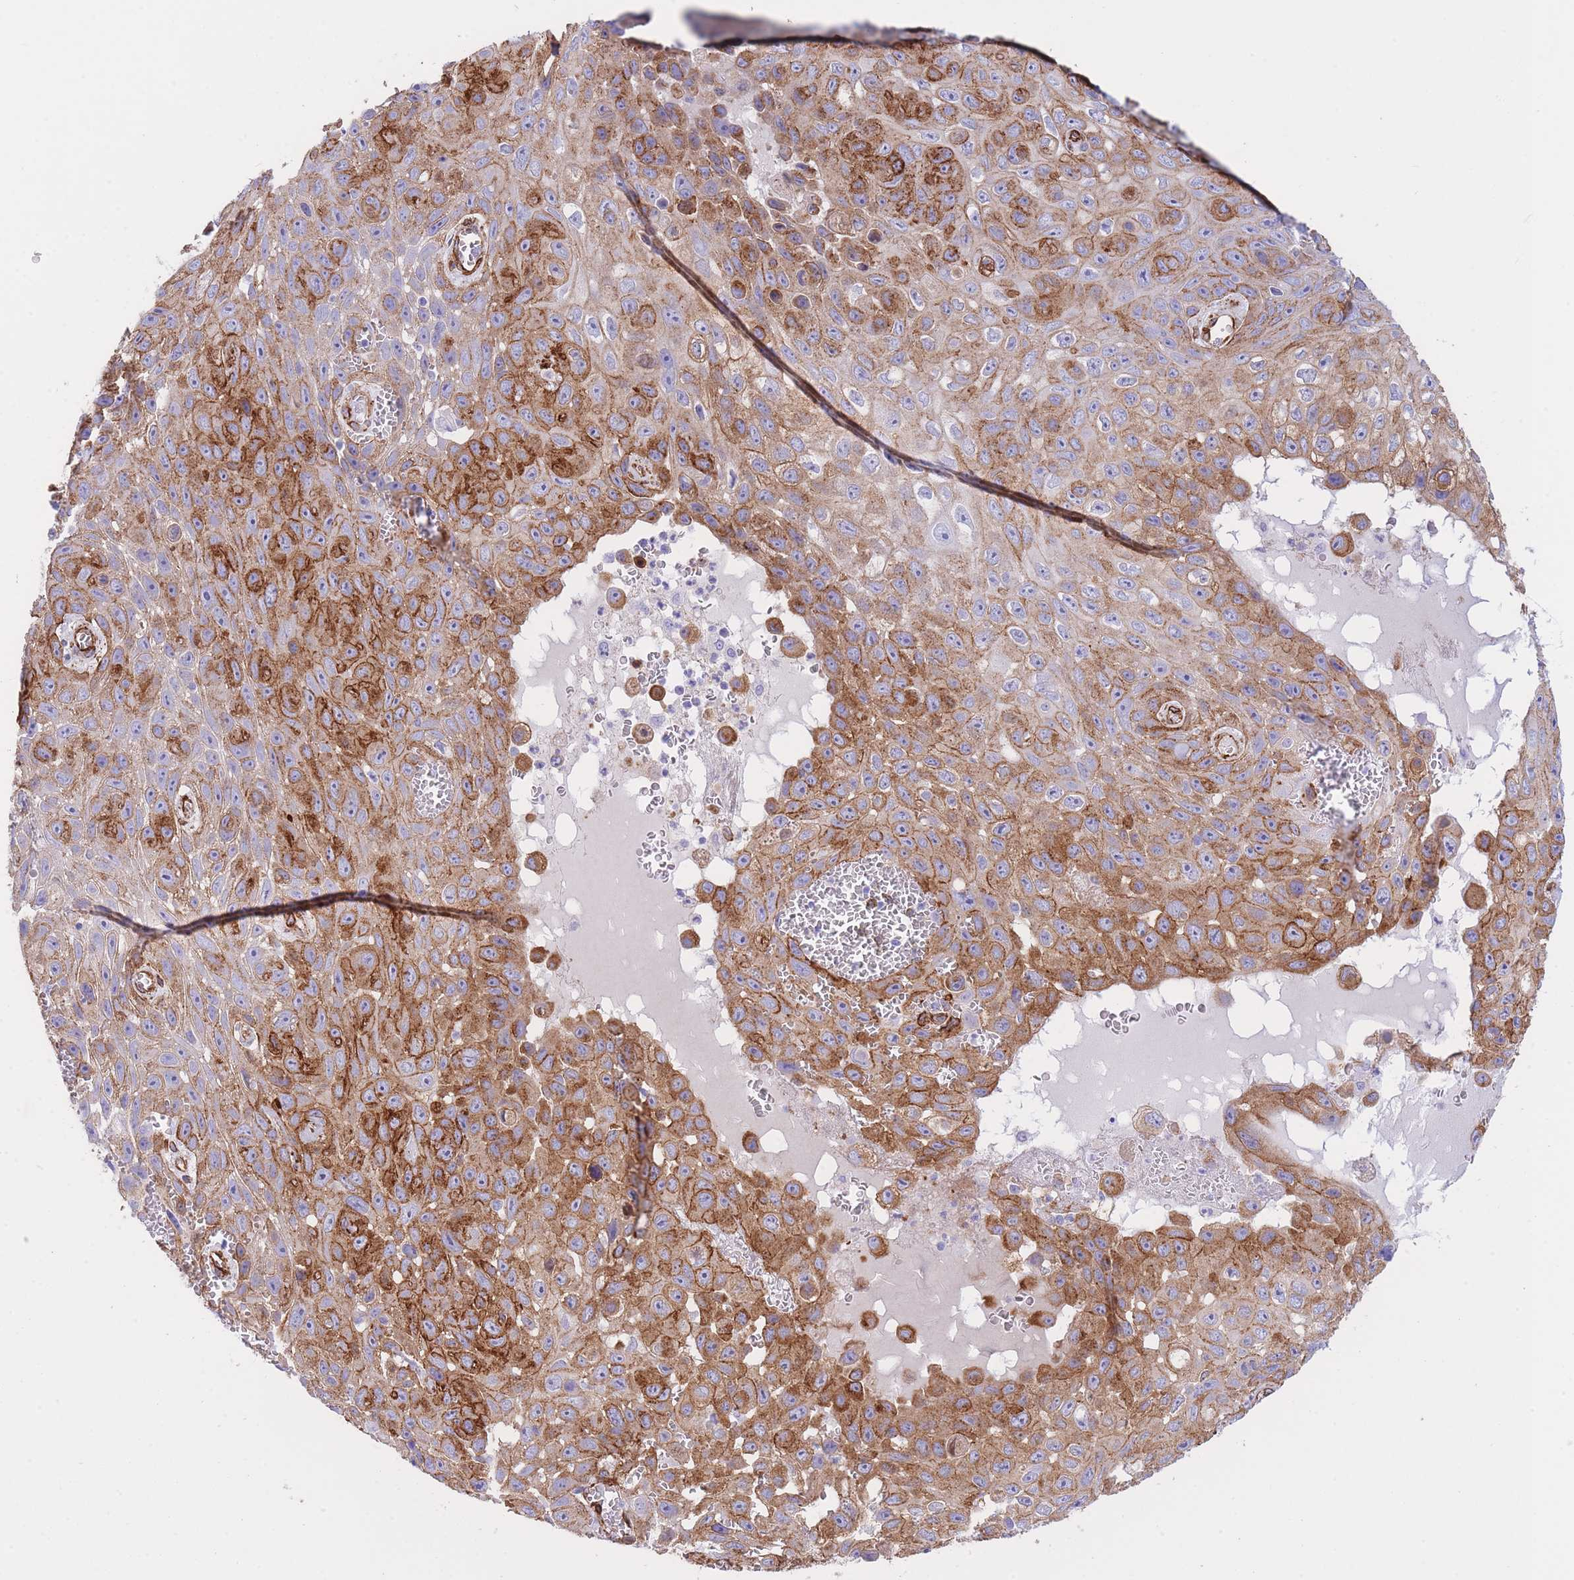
{"staining": {"intensity": "moderate", "quantity": "25%-75%", "location": "cytoplasmic/membranous"}, "tissue": "skin cancer", "cell_type": "Tumor cells", "image_type": "cancer", "snomed": [{"axis": "morphology", "description": "Squamous cell carcinoma, NOS"}, {"axis": "topography", "description": "Skin"}], "caption": "Immunohistochemistry (IHC) photomicrograph of neoplastic tissue: squamous cell carcinoma (skin) stained using IHC reveals medium levels of moderate protein expression localized specifically in the cytoplasmic/membranous of tumor cells, appearing as a cytoplasmic/membranous brown color.", "gene": "CAVIN1", "patient": {"sex": "male", "age": 82}}